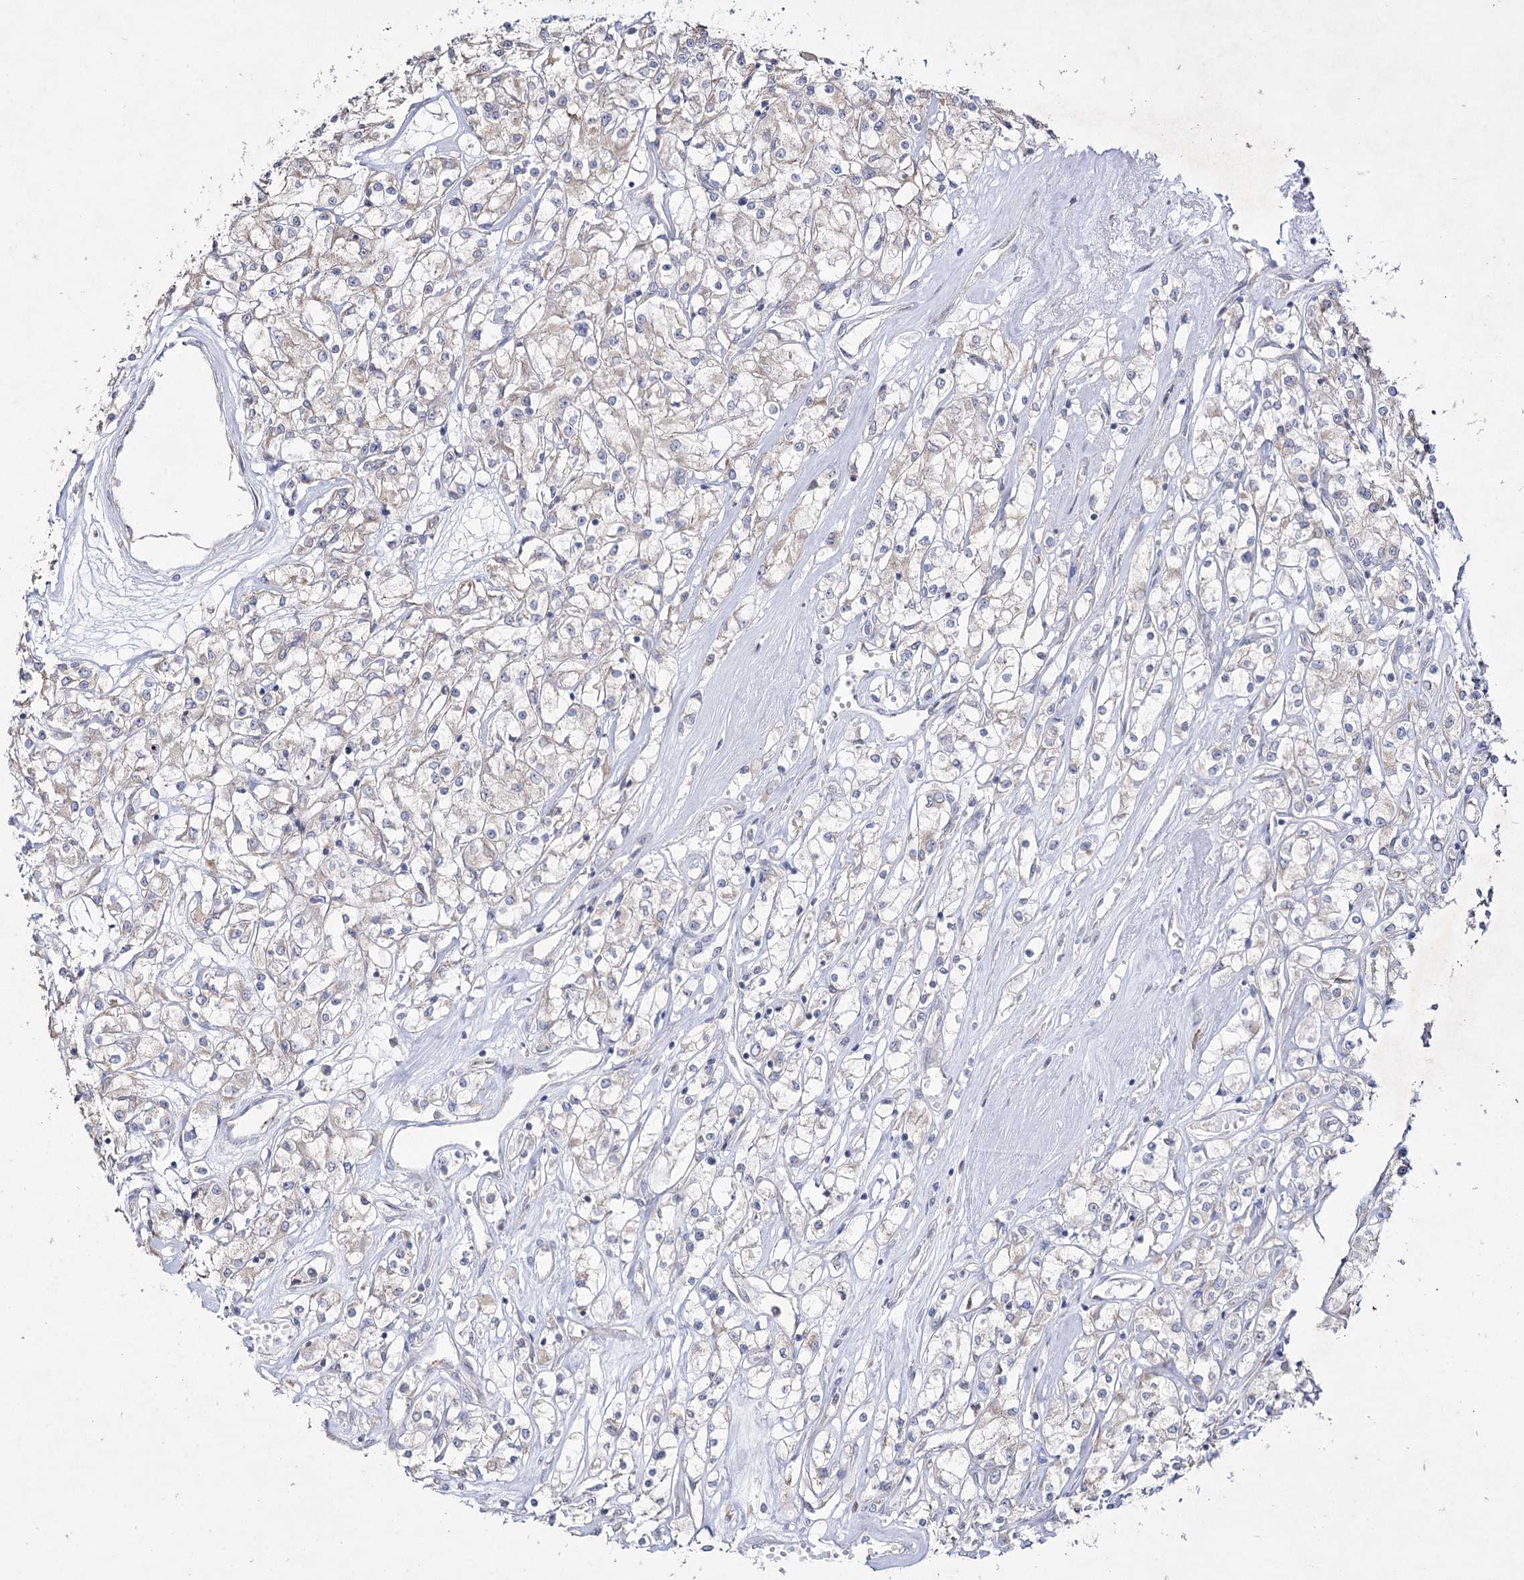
{"staining": {"intensity": "negative", "quantity": "none", "location": "none"}, "tissue": "renal cancer", "cell_type": "Tumor cells", "image_type": "cancer", "snomed": [{"axis": "morphology", "description": "Adenocarcinoma, NOS"}, {"axis": "topography", "description": "Kidney"}], "caption": "An IHC image of adenocarcinoma (renal) is shown. There is no staining in tumor cells of adenocarcinoma (renal). The staining is performed using DAB (3,3'-diaminobenzidine) brown chromogen with nuclei counter-stained in using hematoxylin.", "gene": "NIPAL4", "patient": {"sex": "female", "age": 59}}